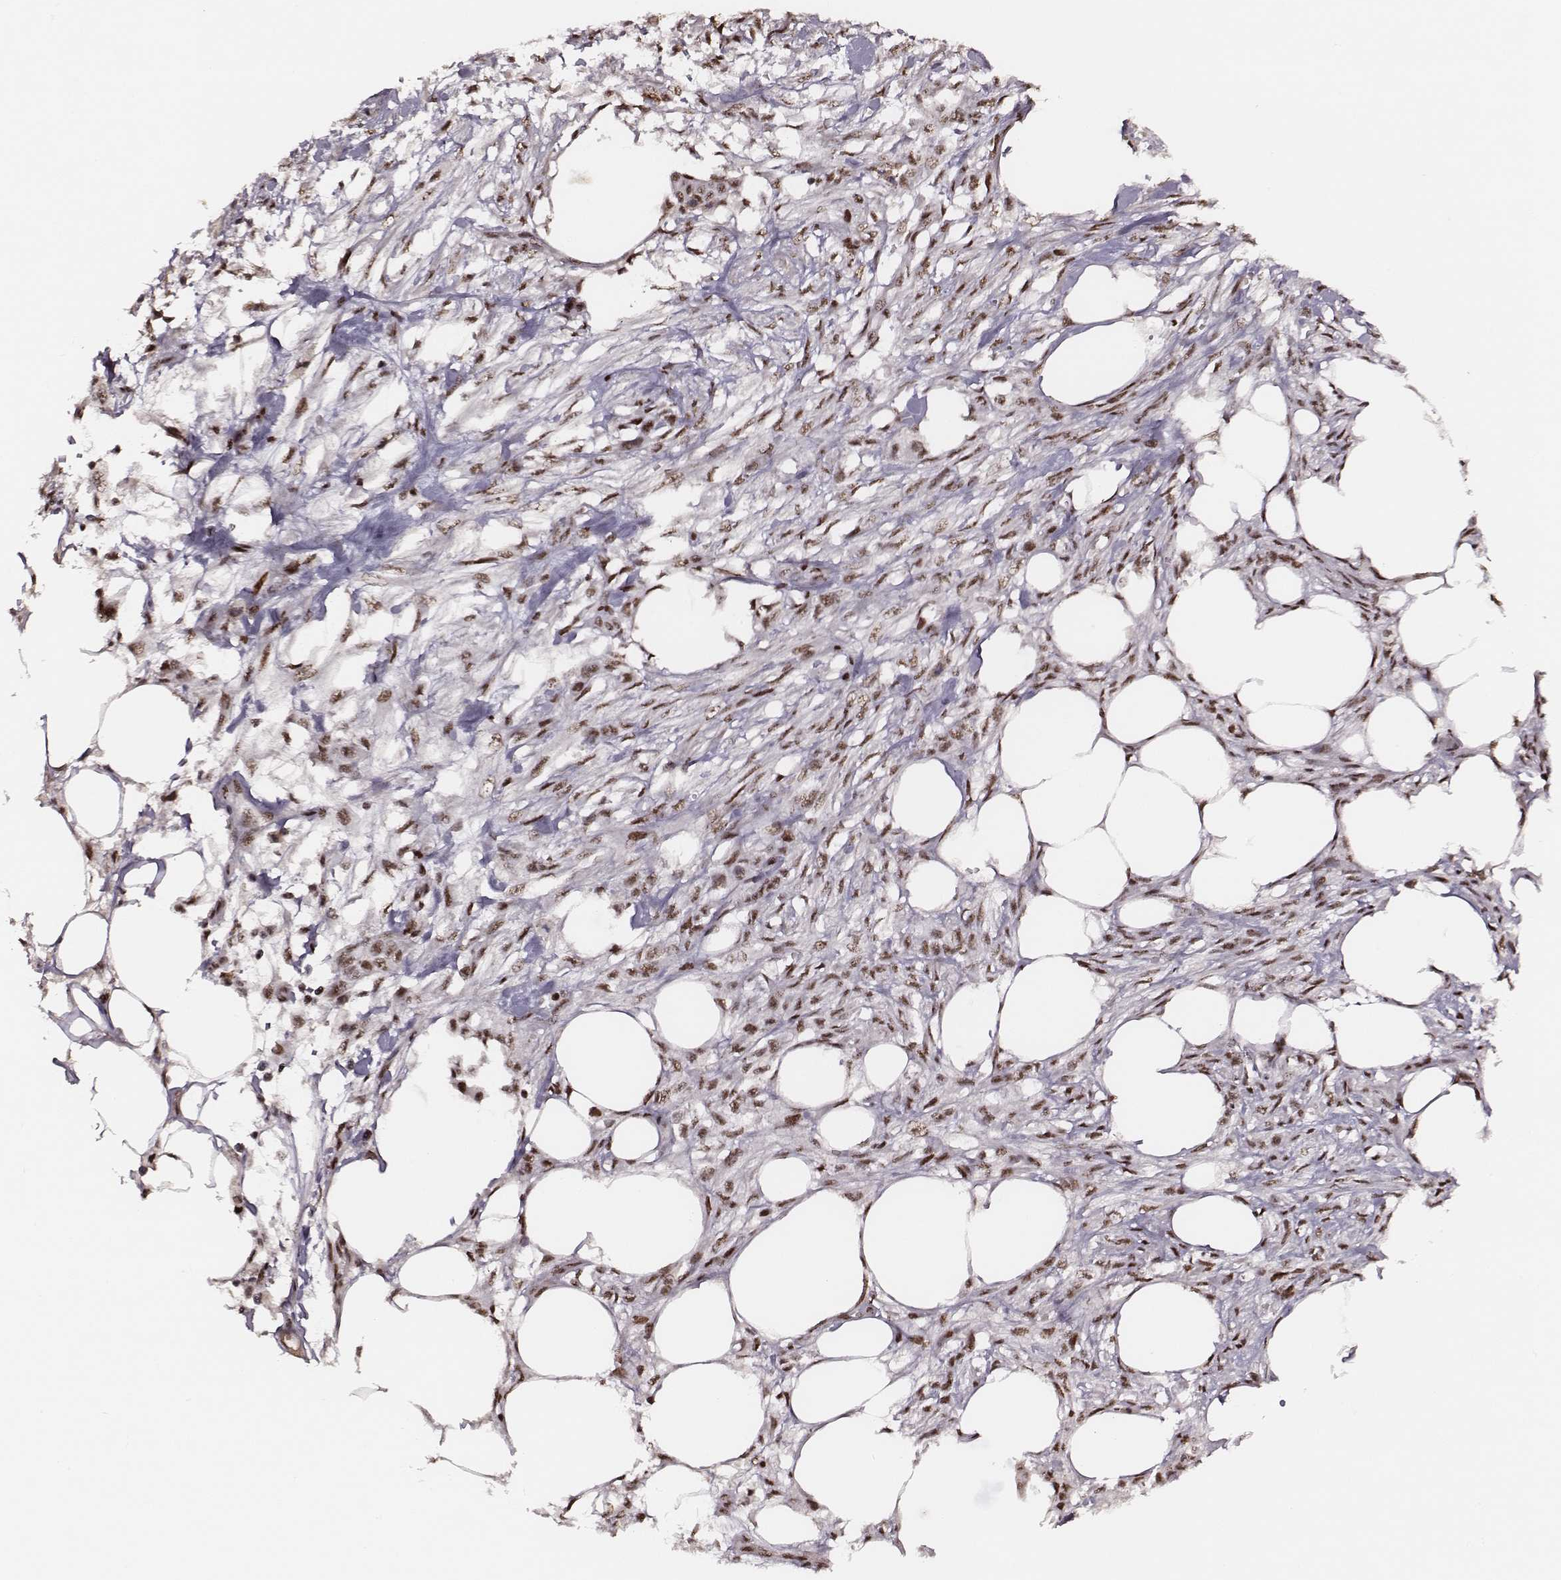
{"staining": {"intensity": "moderate", "quantity": ">75%", "location": "nuclear"}, "tissue": "skin cancer", "cell_type": "Tumor cells", "image_type": "cancer", "snomed": [{"axis": "morphology", "description": "Squamous cell carcinoma, NOS"}, {"axis": "topography", "description": "Skin"}], "caption": "A histopathology image of skin squamous cell carcinoma stained for a protein exhibits moderate nuclear brown staining in tumor cells. The staining was performed using DAB, with brown indicating positive protein expression. Nuclei are stained blue with hematoxylin.", "gene": "PPARA", "patient": {"sex": "female", "age": 59}}